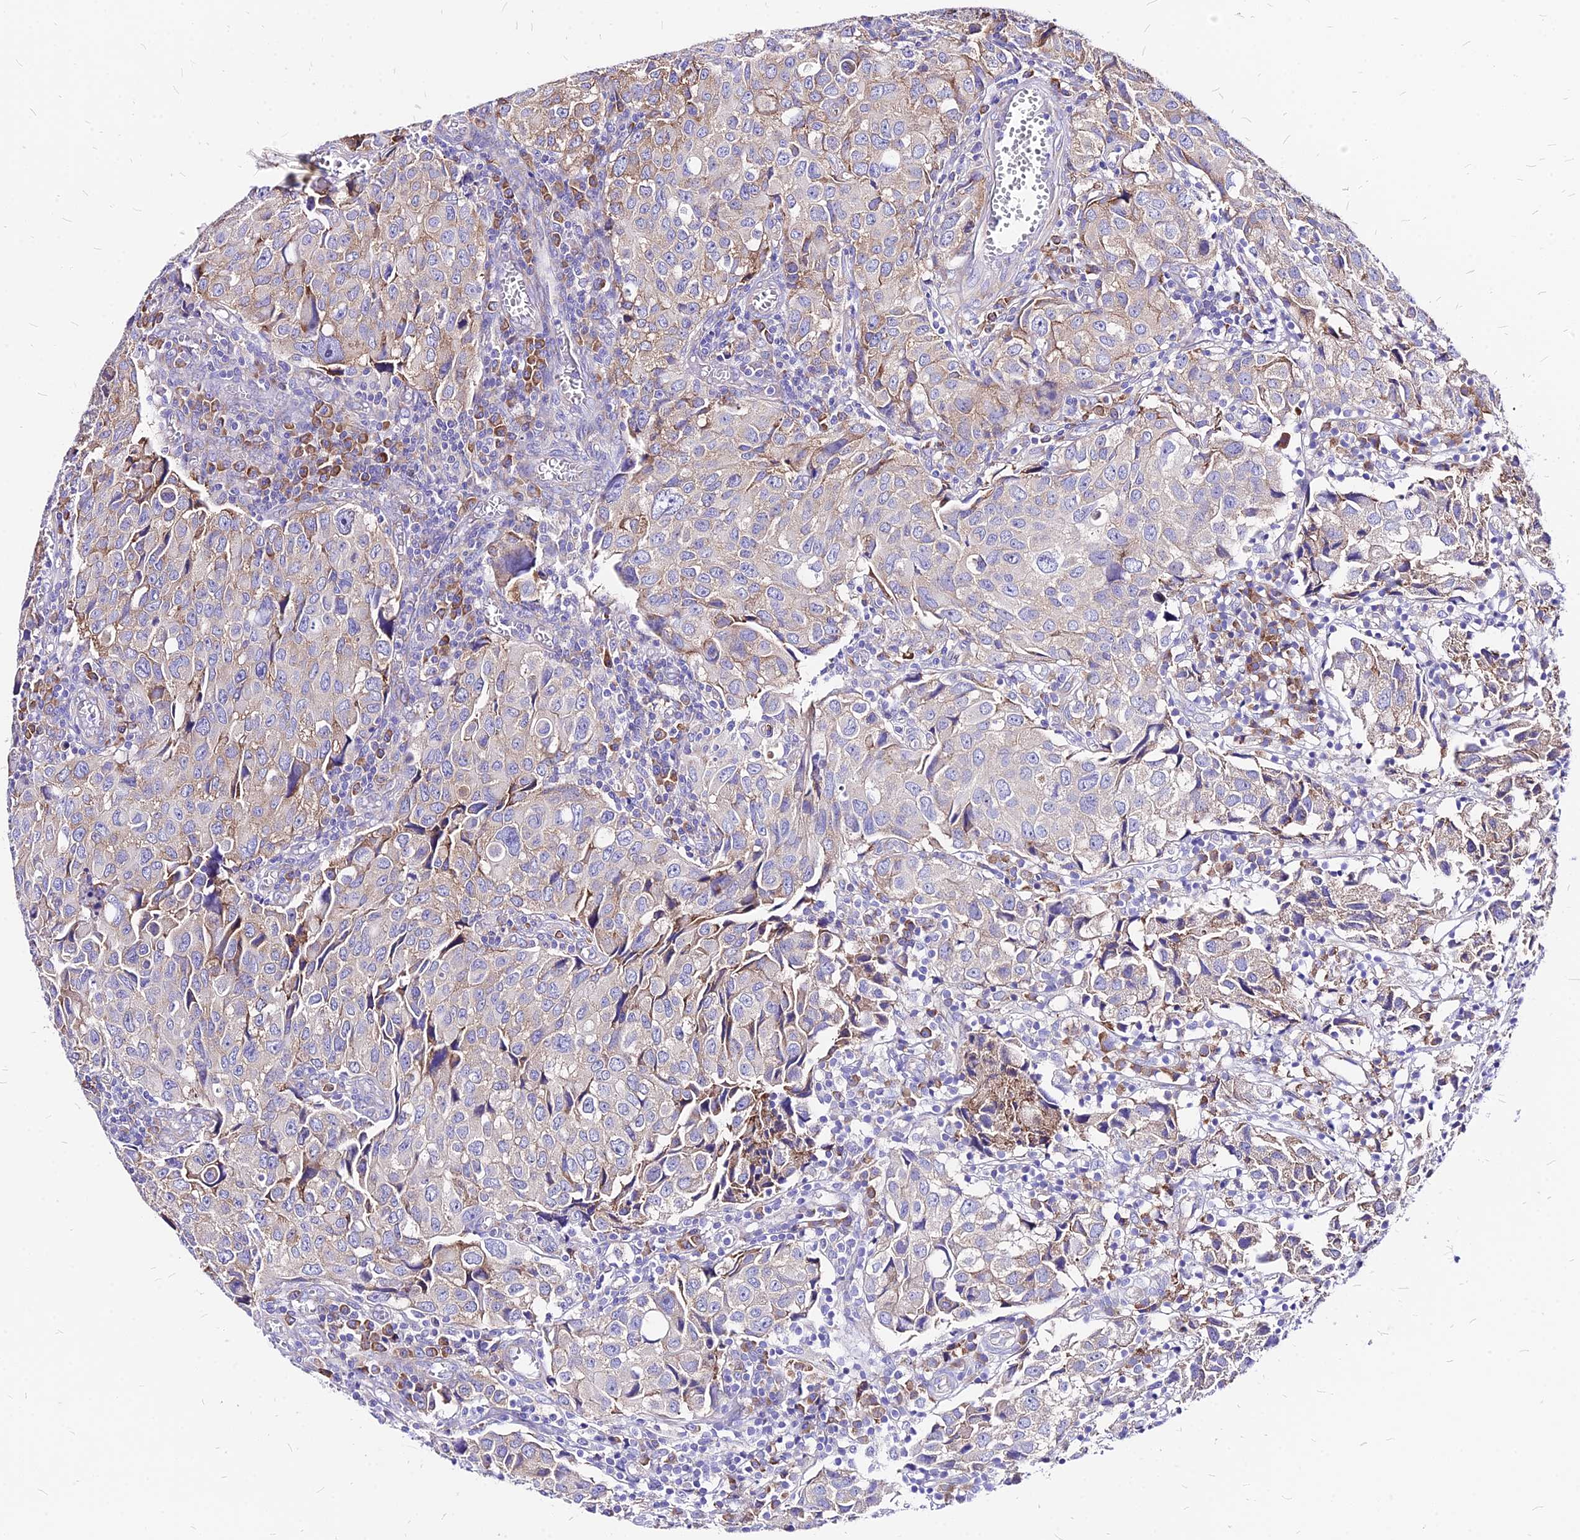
{"staining": {"intensity": "weak", "quantity": "<25%", "location": "cytoplasmic/membranous"}, "tissue": "urothelial cancer", "cell_type": "Tumor cells", "image_type": "cancer", "snomed": [{"axis": "morphology", "description": "Urothelial carcinoma, High grade"}, {"axis": "topography", "description": "Urinary bladder"}], "caption": "Tumor cells are negative for brown protein staining in urothelial cancer.", "gene": "RPL19", "patient": {"sex": "female", "age": 75}}